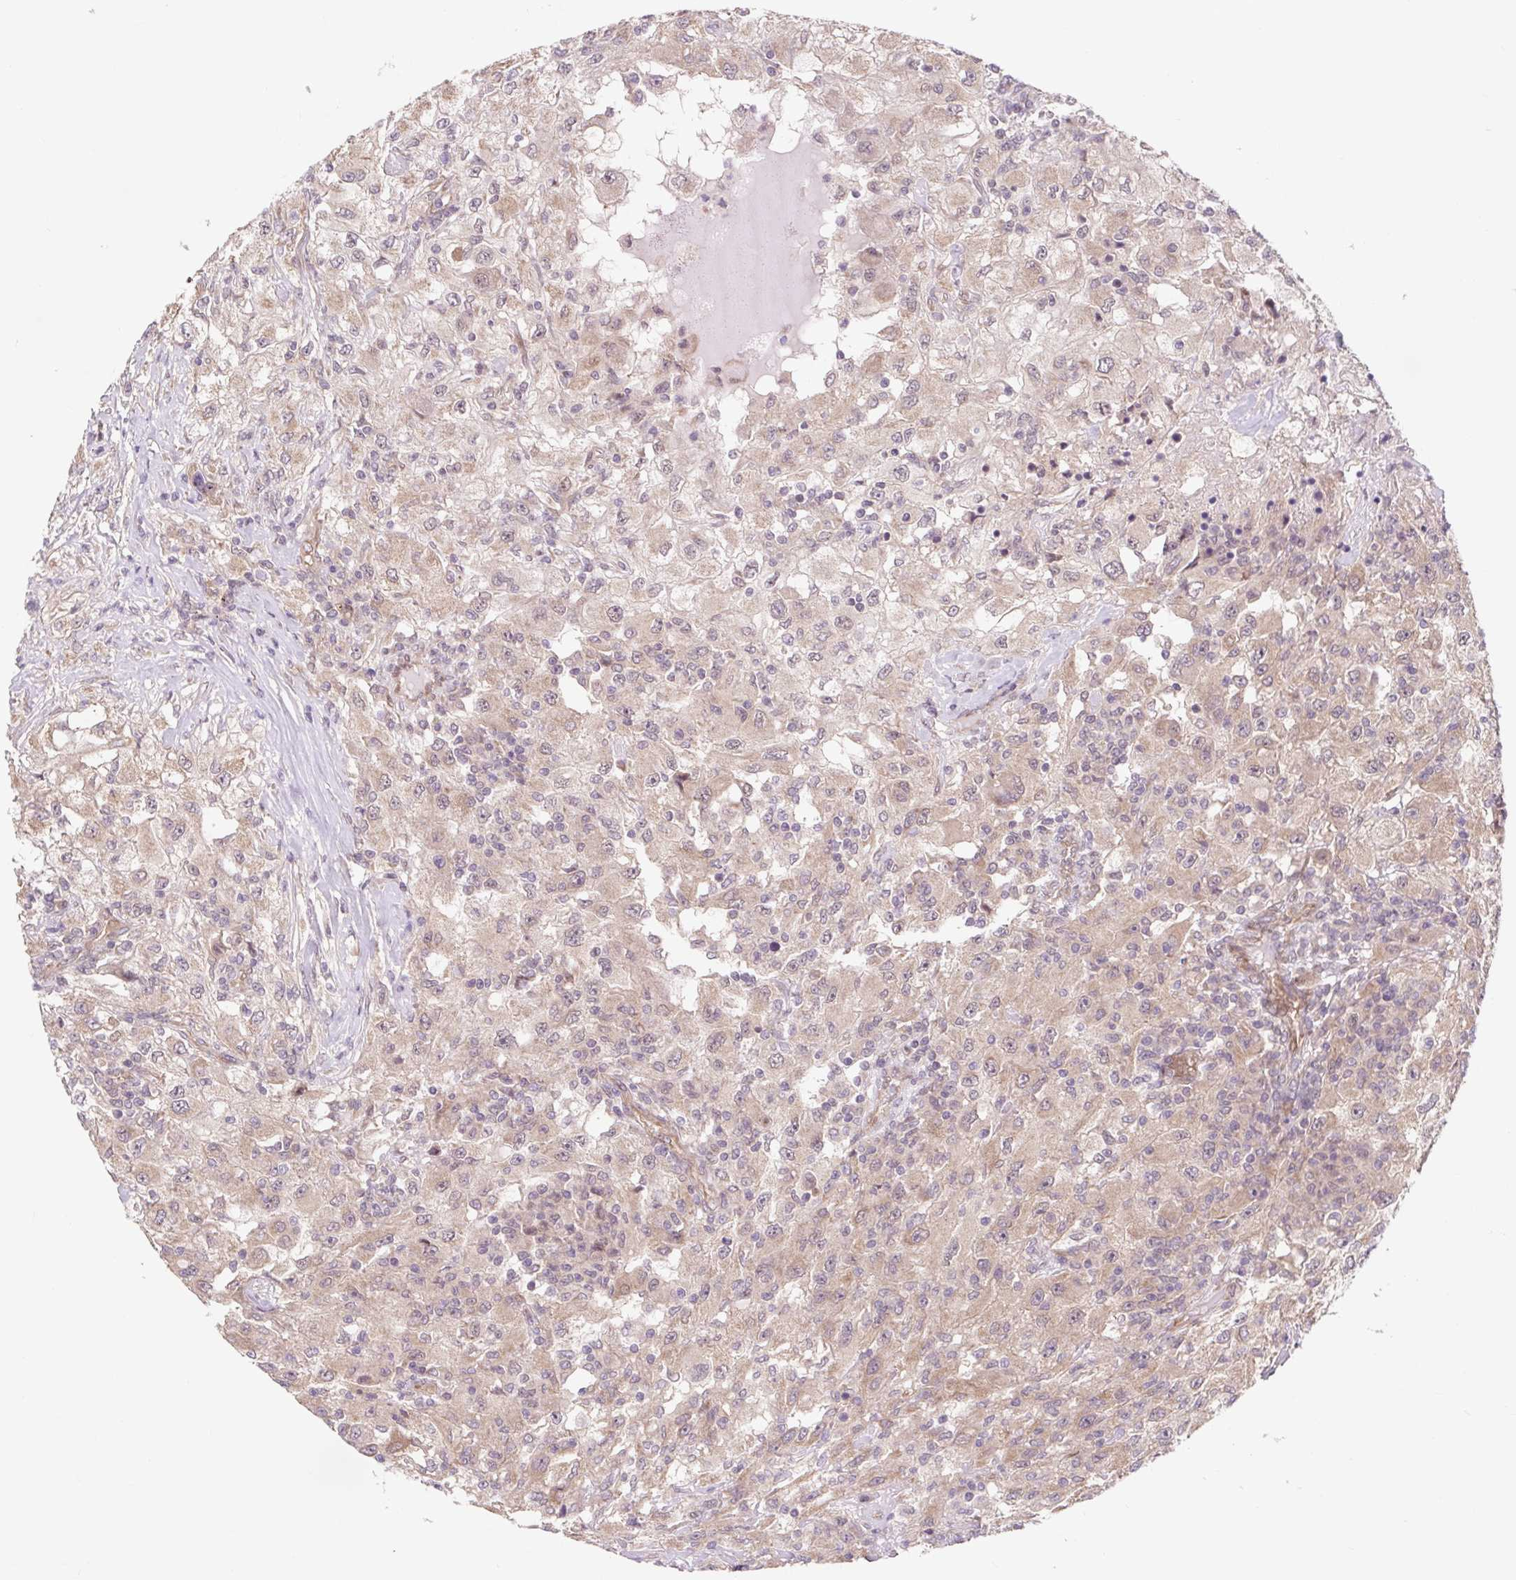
{"staining": {"intensity": "weak", "quantity": "25%-75%", "location": "cytoplasmic/membranous"}, "tissue": "renal cancer", "cell_type": "Tumor cells", "image_type": "cancer", "snomed": [{"axis": "morphology", "description": "Adenocarcinoma, NOS"}, {"axis": "topography", "description": "Kidney"}], "caption": "The immunohistochemical stain shows weak cytoplasmic/membranous positivity in tumor cells of renal cancer (adenocarcinoma) tissue.", "gene": "HFE", "patient": {"sex": "female", "age": 67}}